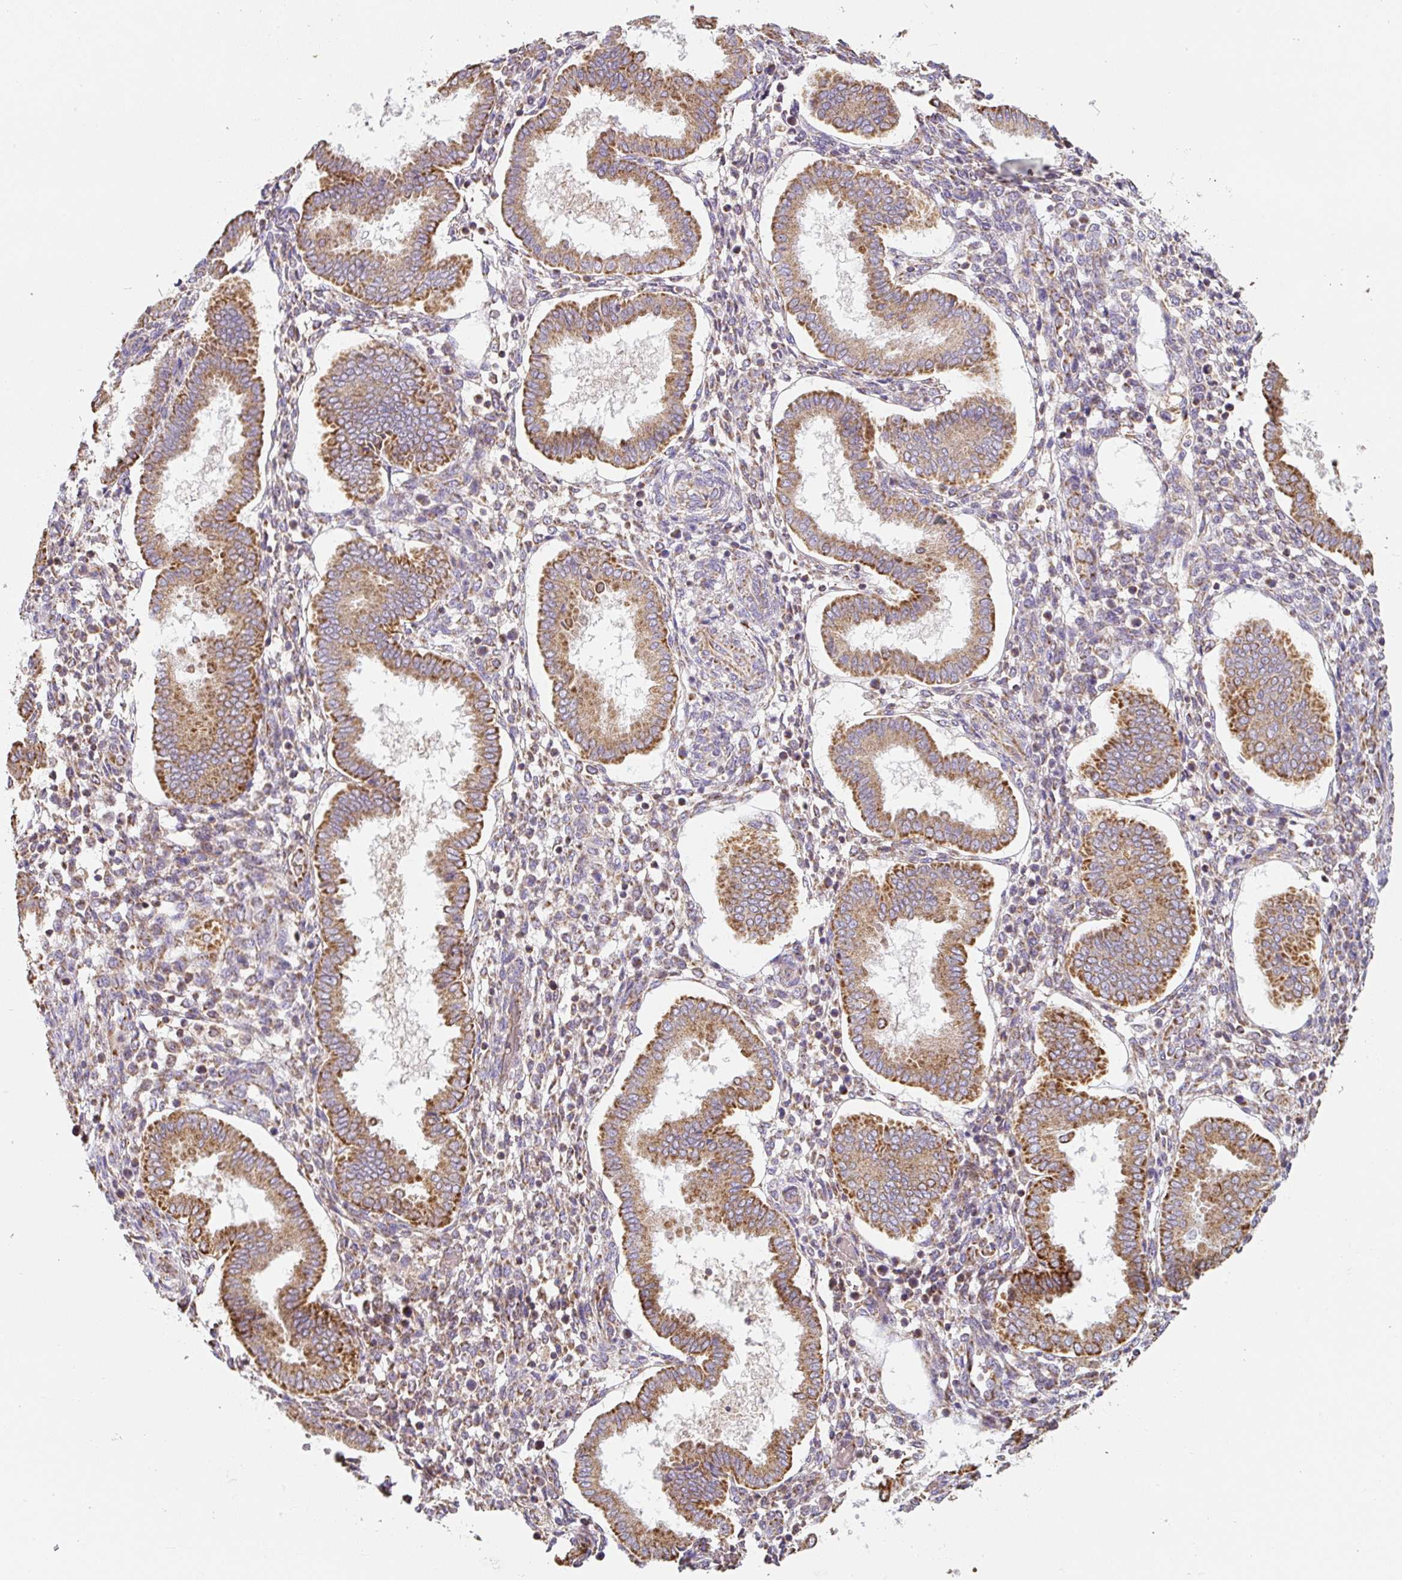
{"staining": {"intensity": "moderate", "quantity": "25%-75%", "location": "cytoplasmic/membranous"}, "tissue": "endometrium", "cell_type": "Cells in endometrial stroma", "image_type": "normal", "snomed": [{"axis": "morphology", "description": "Normal tissue, NOS"}, {"axis": "topography", "description": "Endometrium"}], "caption": "Immunohistochemical staining of benign endometrium shows moderate cytoplasmic/membranous protein staining in approximately 25%-75% of cells in endometrial stroma.", "gene": "MT", "patient": {"sex": "female", "age": 24}}